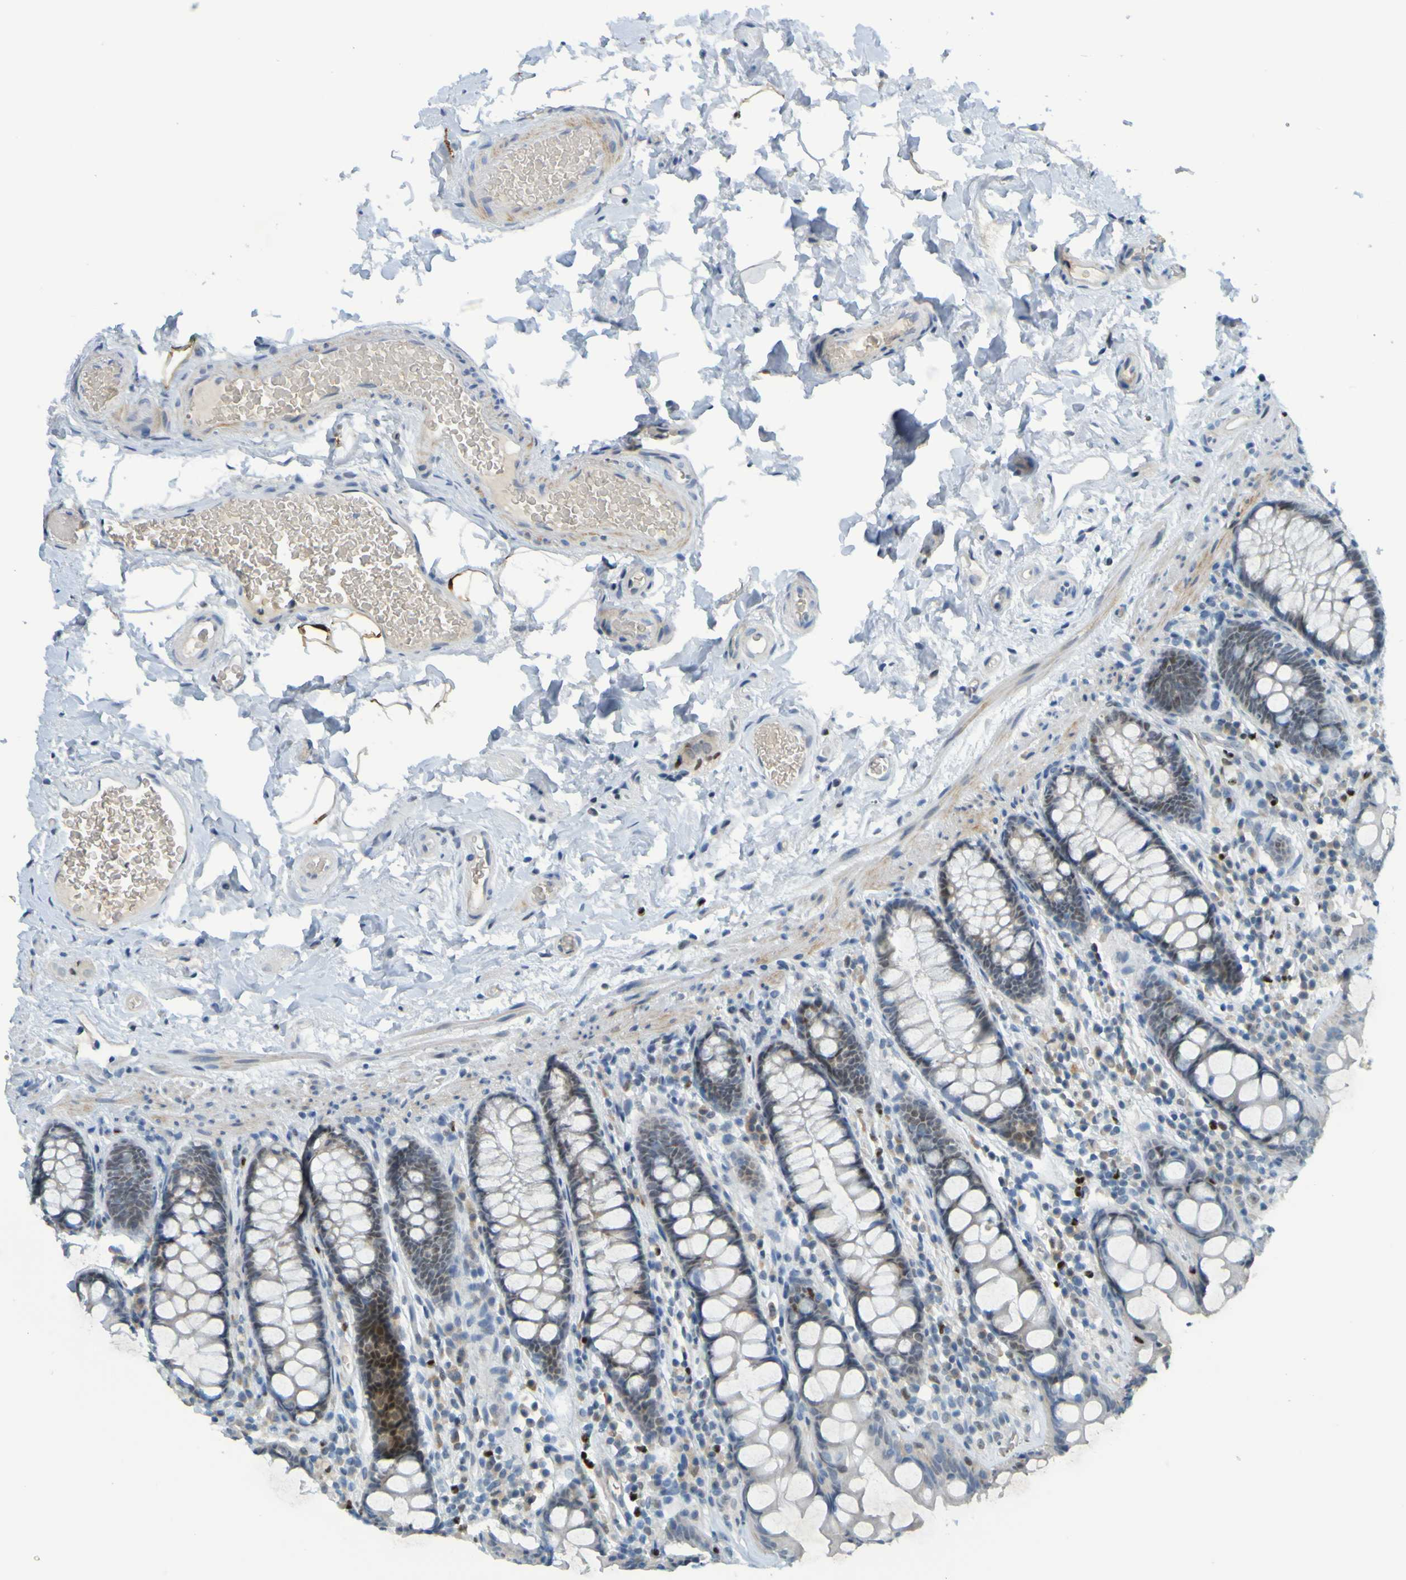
{"staining": {"intensity": "negative", "quantity": "none", "location": "none"}, "tissue": "colon", "cell_type": "Endothelial cells", "image_type": "normal", "snomed": [{"axis": "morphology", "description": "Normal tissue, NOS"}, {"axis": "topography", "description": "Colon"}], "caption": "An IHC micrograph of benign colon is shown. There is no staining in endothelial cells of colon.", "gene": "USP36", "patient": {"sex": "female", "age": 80}}